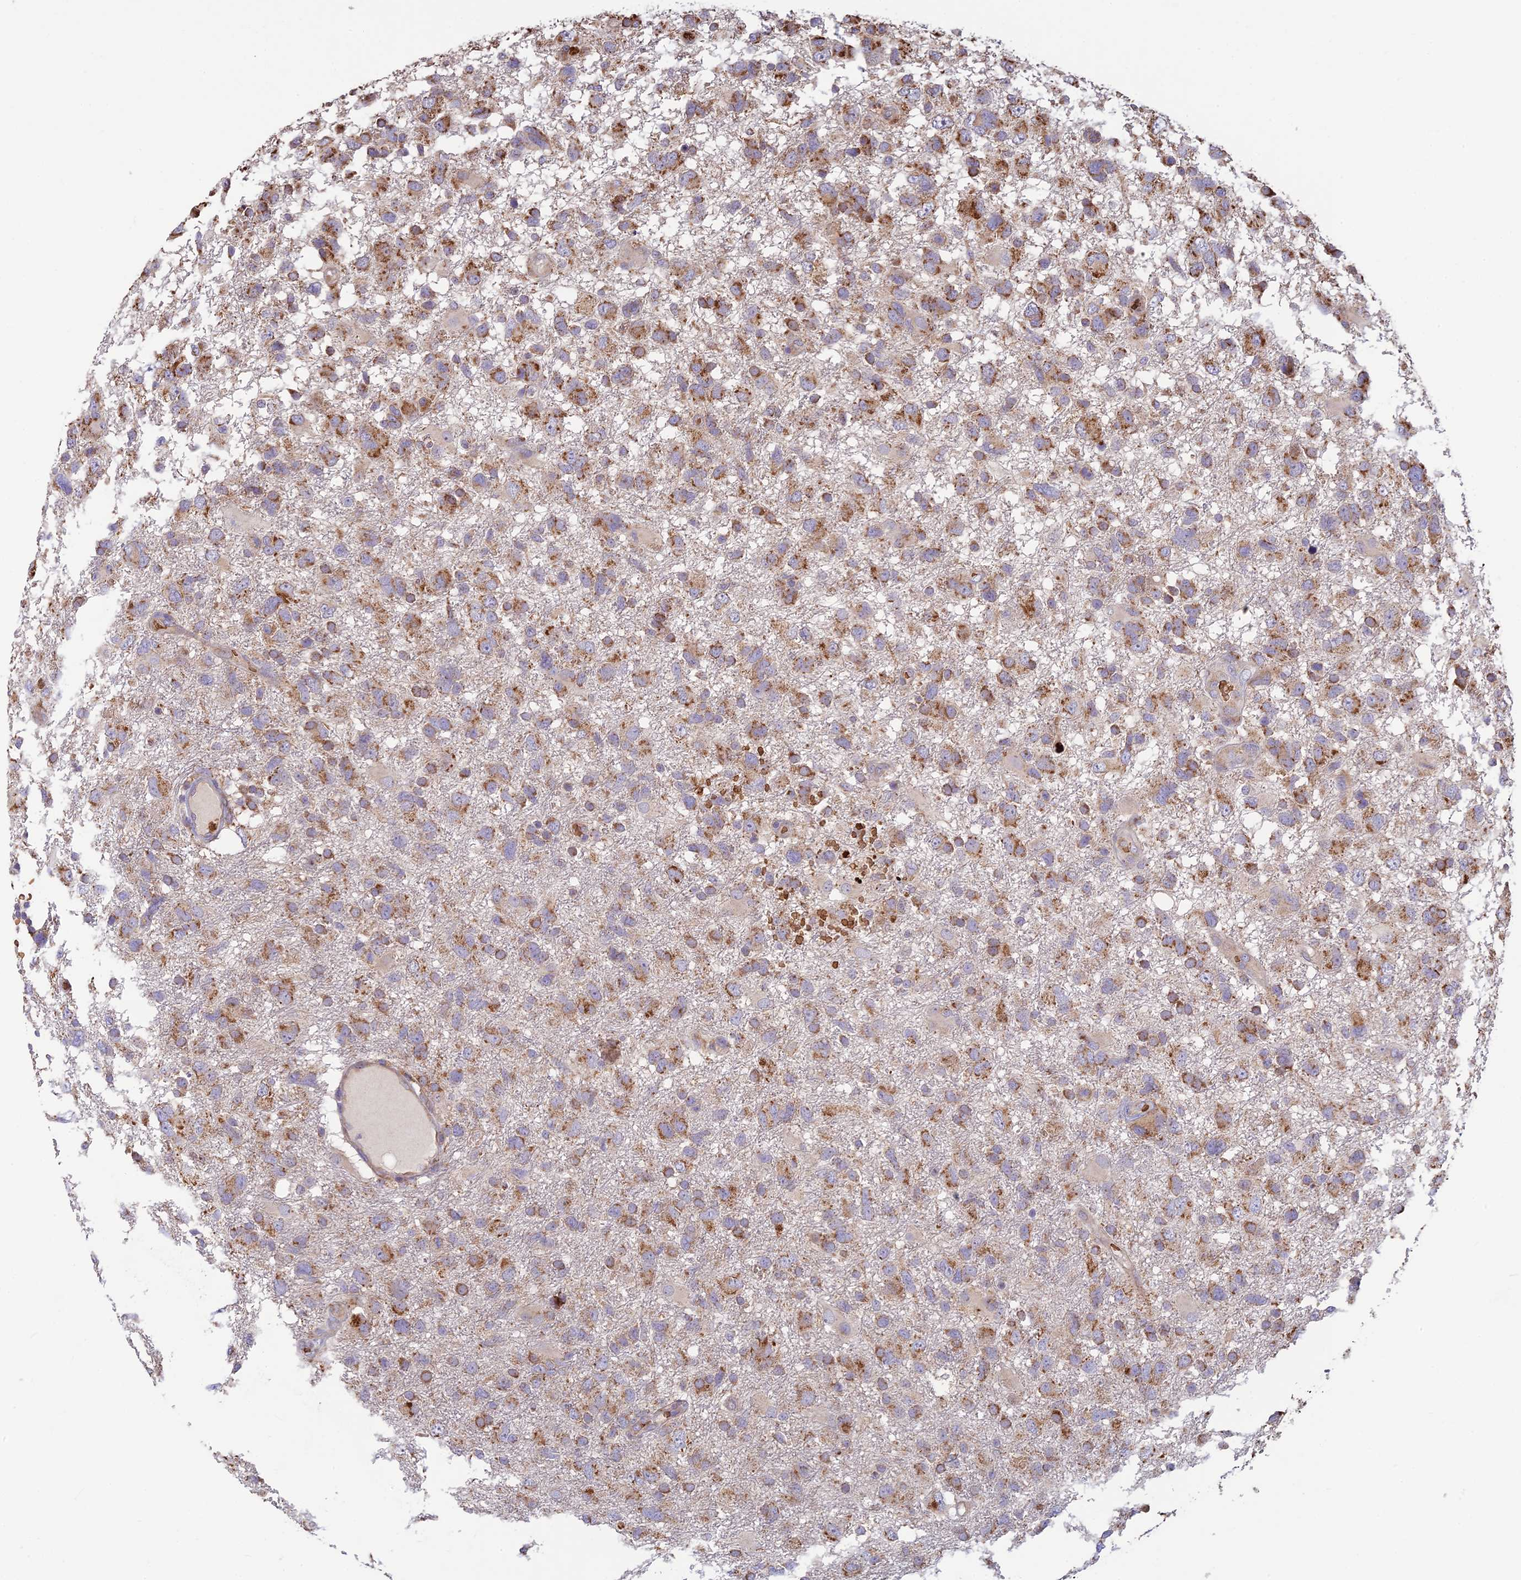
{"staining": {"intensity": "moderate", "quantity": ">75%", "location": "cytoplasmic/membranous"}, "tissue": "glioma", "cell_type": "Tumor cells", "image_type": "cancer", "snomed": [{"axis": "morphology", "description": "Glioma, malignant, High grade"}, {"axis": "topography", "description": "Brain"}], "caption": "Brown immunohistochemical staining in human malignant glioma (high-grade) reveals moderate cytoplasmic/membranous positivity in about >75% of tumor cells. The staining is performed using DAB (3,3'-diaminobenzidine) brown chromogen to label protein expression. The nuclei are counter-stained blue using hematoxylin.", "gene": "UFSP2", "patient": {"sex": "male", "age": 61}}